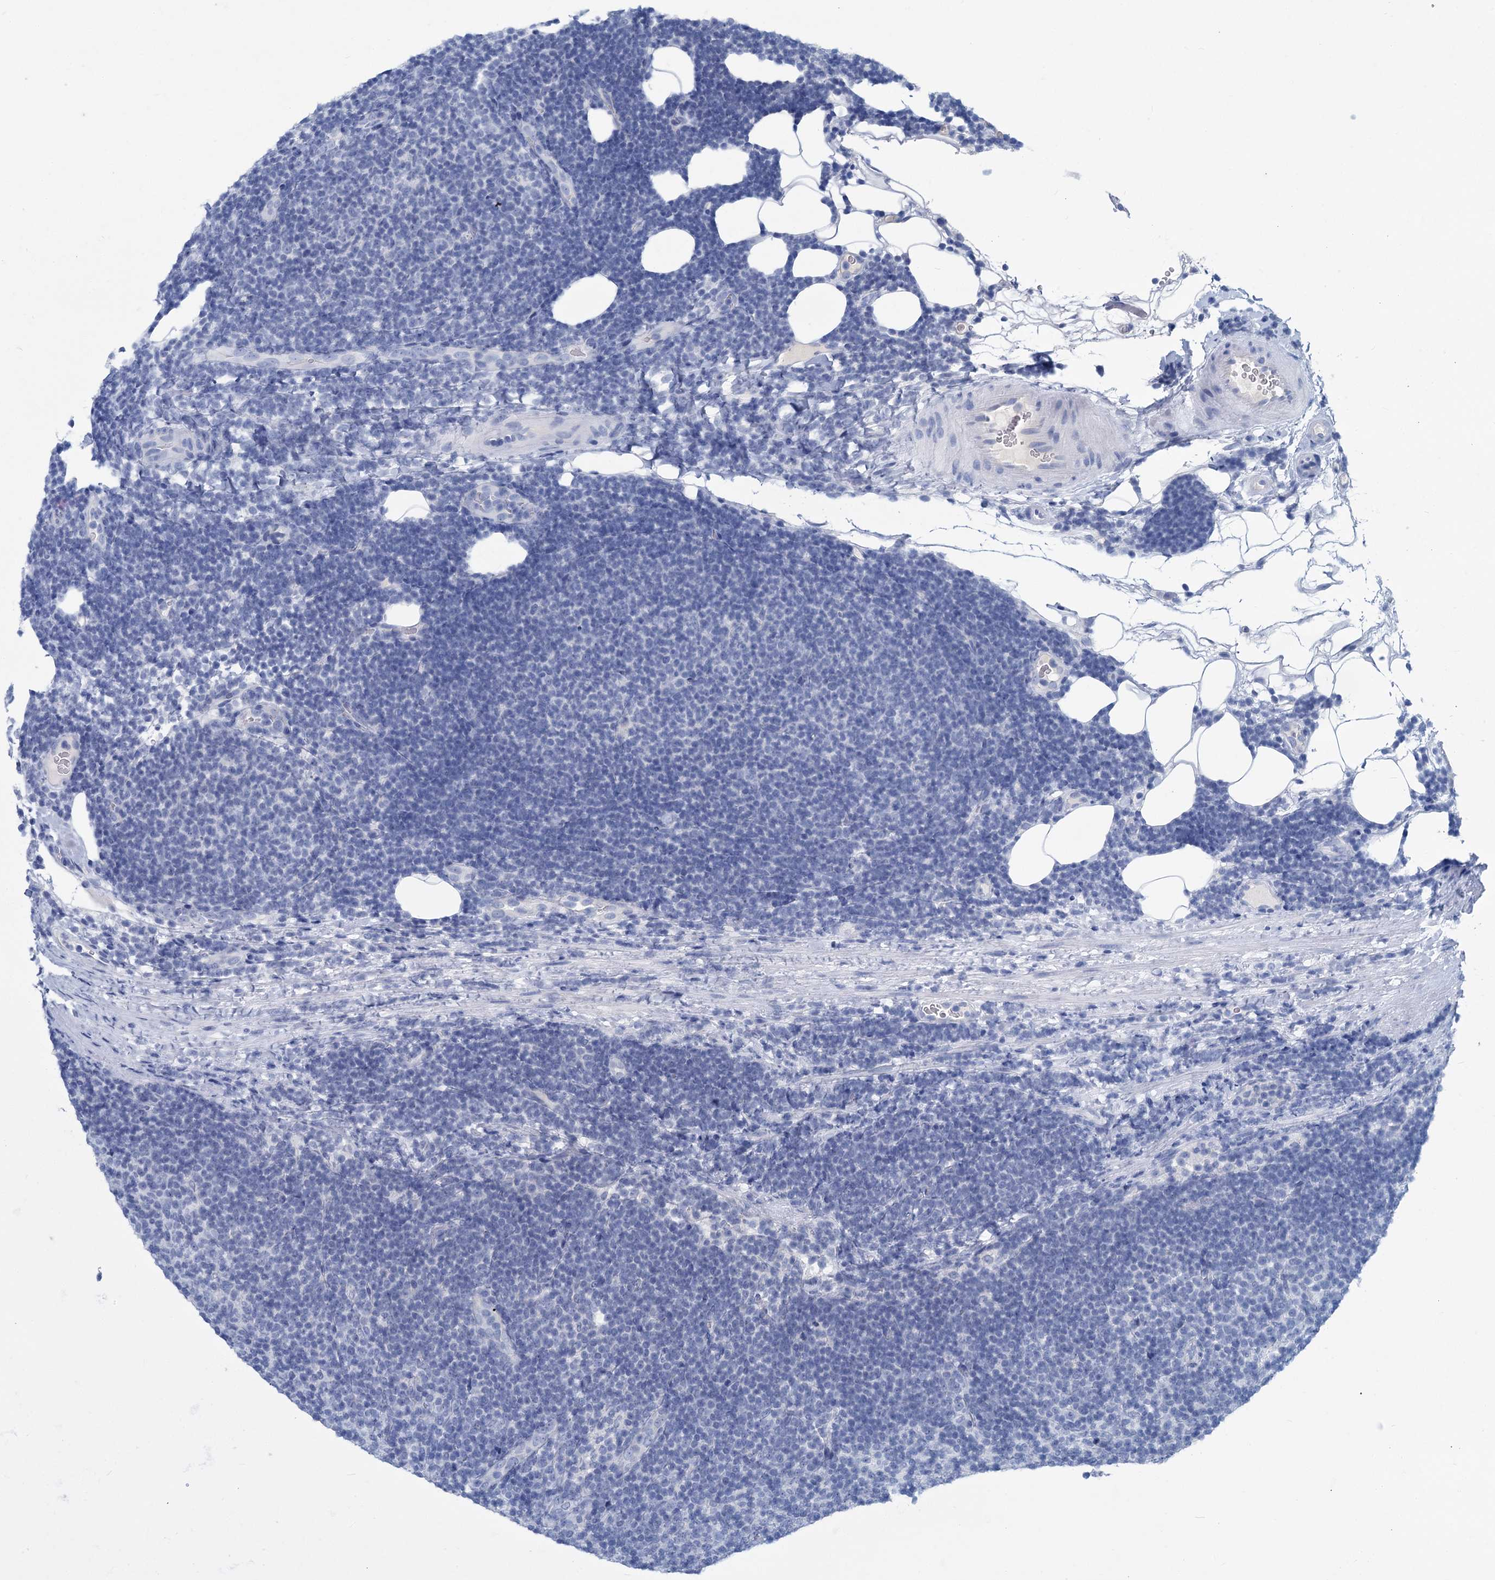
{"staining": {"intensity": "negative", "quantity": "none", "location": "none"}, "tissue": "lymphoma", "cell_type": "Tumor cells", "image_type": "cancer", "snomed": [{"axis": "morphology", "description": "Malignant lymphoma, non-Hodgkin's type, Low grade"}, {"axis": "topography", "description": "Lymph node"}], "caption": "Protein analysis of lymphoma reveals no significant positivity in tumor cells.", "gene": "HES2", "patient": {"sex": "male", "age": 66}}